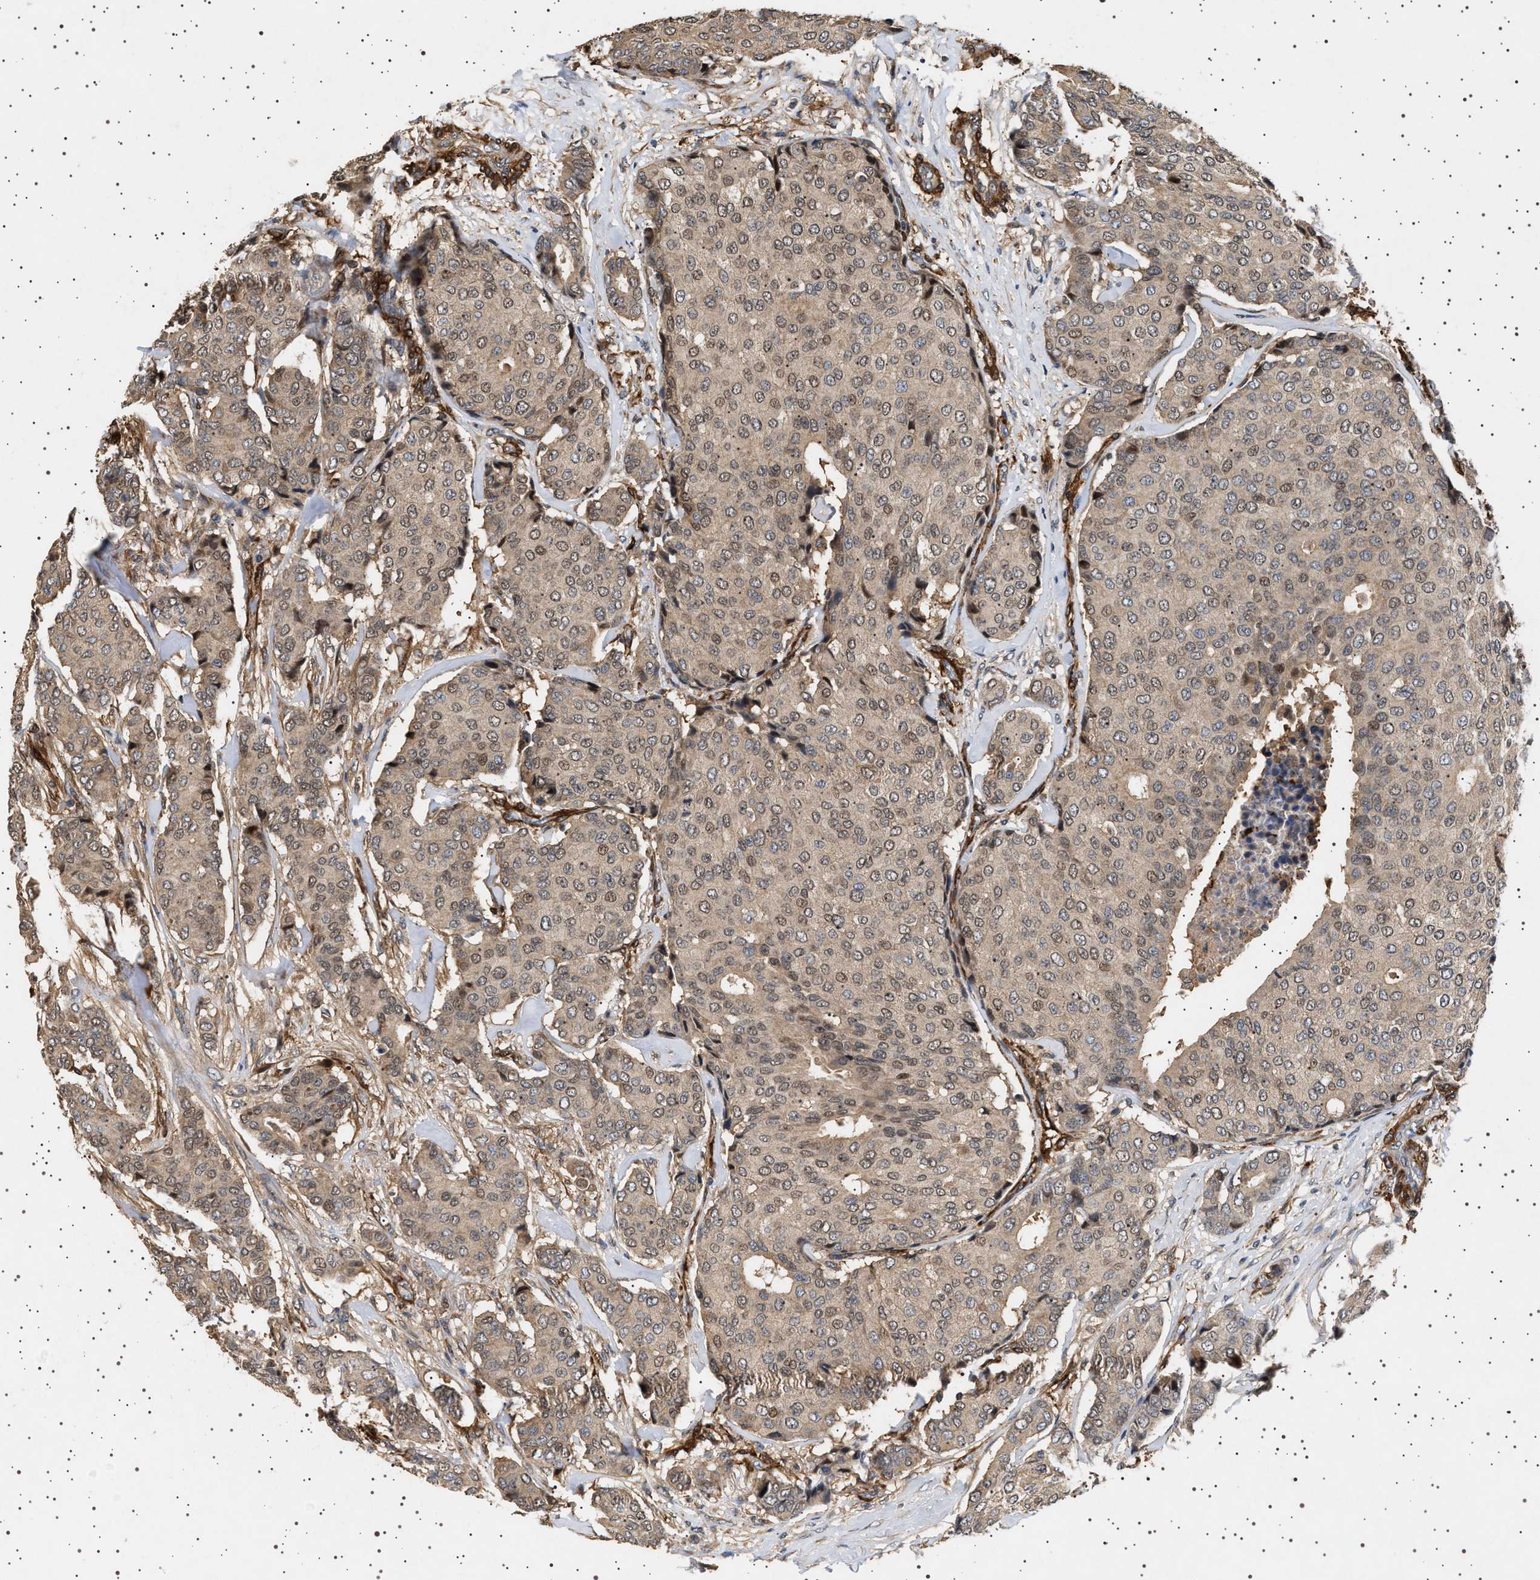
{"staining": {"intensity": "moderate", "quantity": "25%-75%", "location": "cytoplasmic/membranous,nuclear"}, "tissue": "breast cancer", "cell_type": "Tumor cells", "image_type": "cancer", "snomed": [{"axis": "morphology", "description": "Duct carcinoma"}, {"axis": "topography", "description": "Breast"}], "caption": "Moderate cytoplasmic/membranous and nuclear staining is present in about 25%-75% of tumor cells in breast intraductal carcinoma. (brown staining indicates protein expression, while blue staining denotes nuclei).", "gene": "GUCY1B1", "patient": {"sex": "female", "age": 75}}